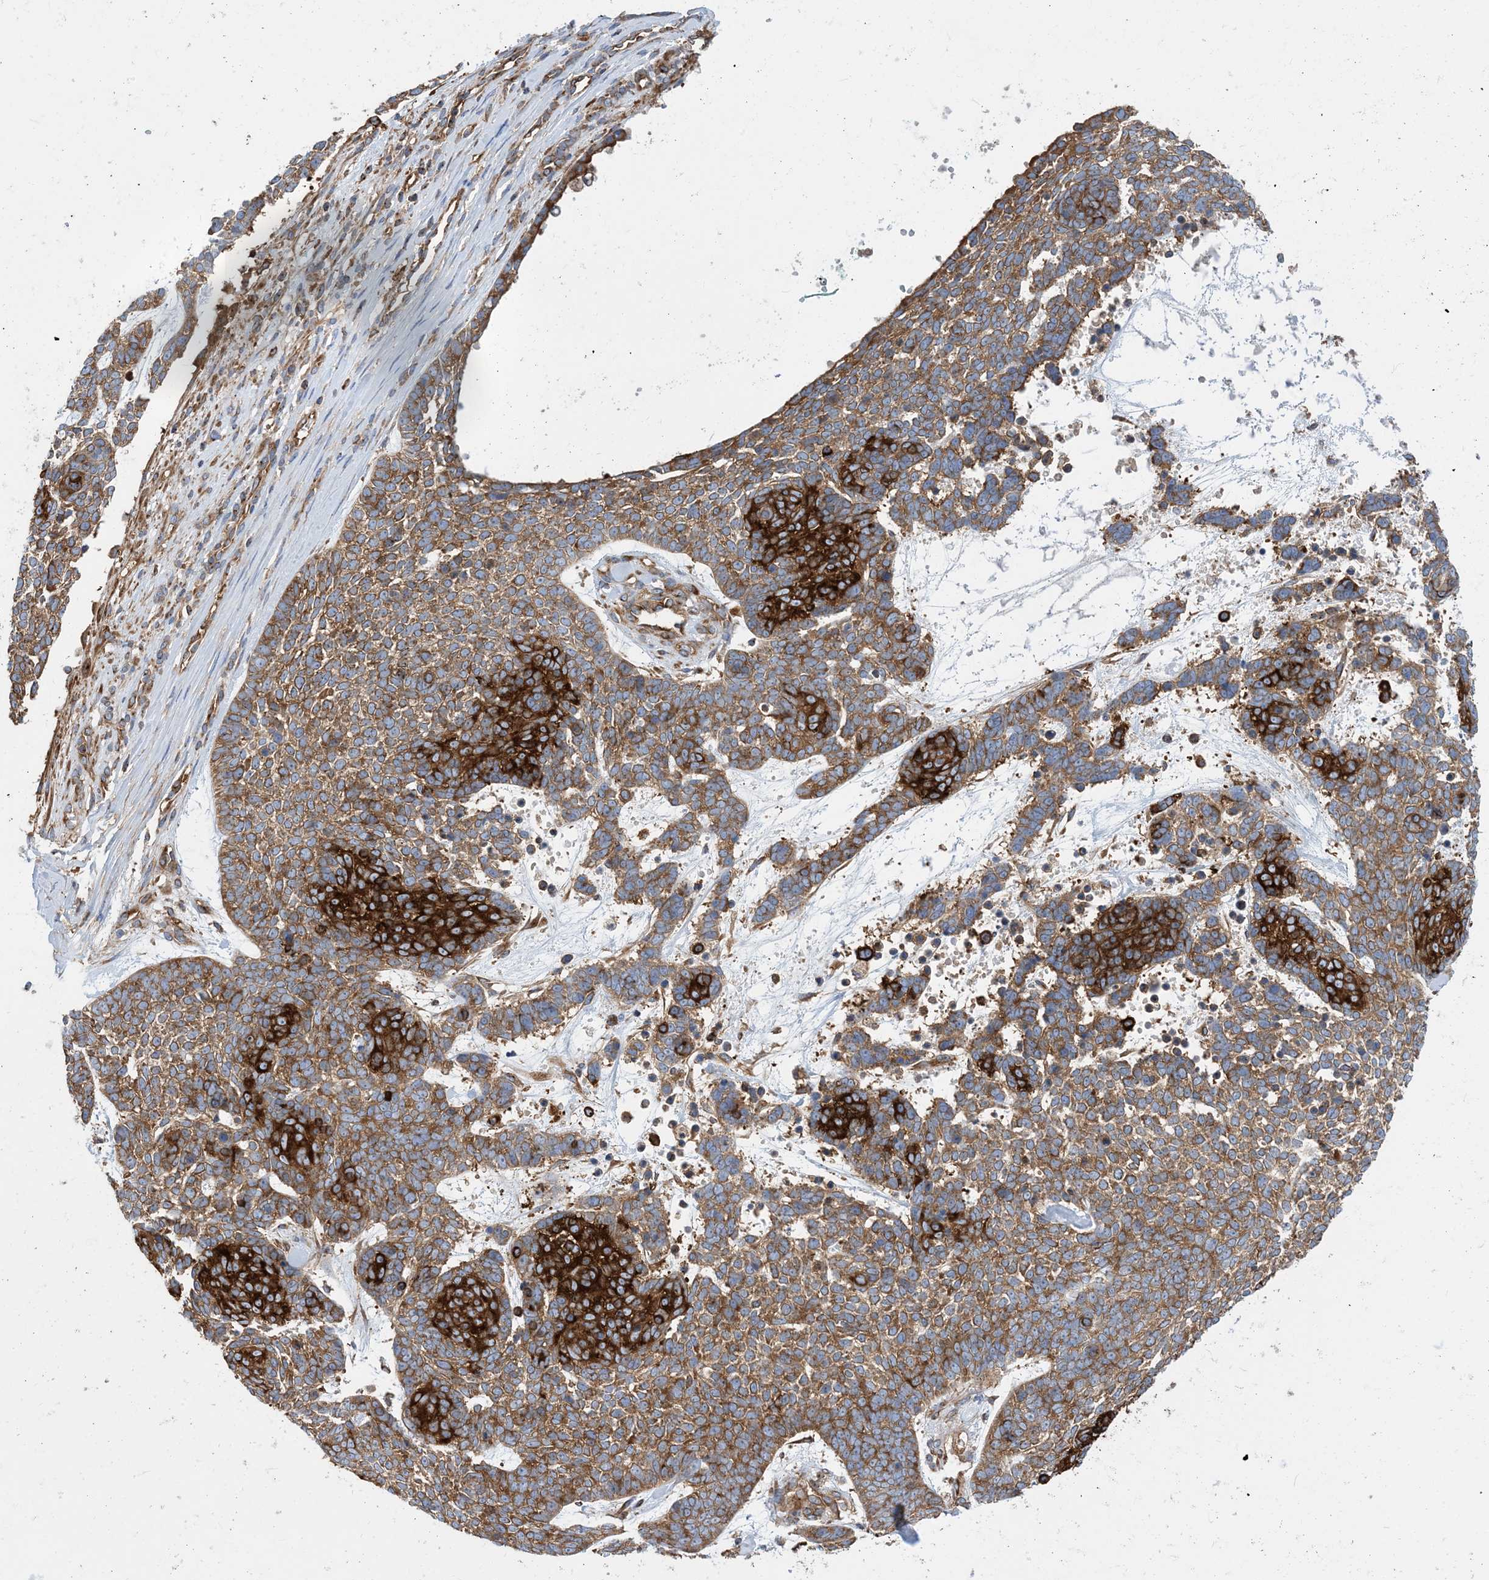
{"staining": {"intensity": "moderate", "quantity": ">75%", "location": "cytoplasmic/membranous"}, "tissue": "skin cancer", "cell_type": "Tumor cells", "image_type": "cancer", "snomed": [{"axis": "morphology", "description": "Basal cell carcinoma"}, {"axis": "topography", "description": "Skin"}], "caption": "Protein staining by IHC exhibits moderate cytoplasmic/membranous expression in approximately >75% of tumor cells in skin cancer. (DAB IHC with brightfield microscopy, high magnification).", "gene": "DYNC1LI1", "patient": {"sex": "female", "age": 81}}